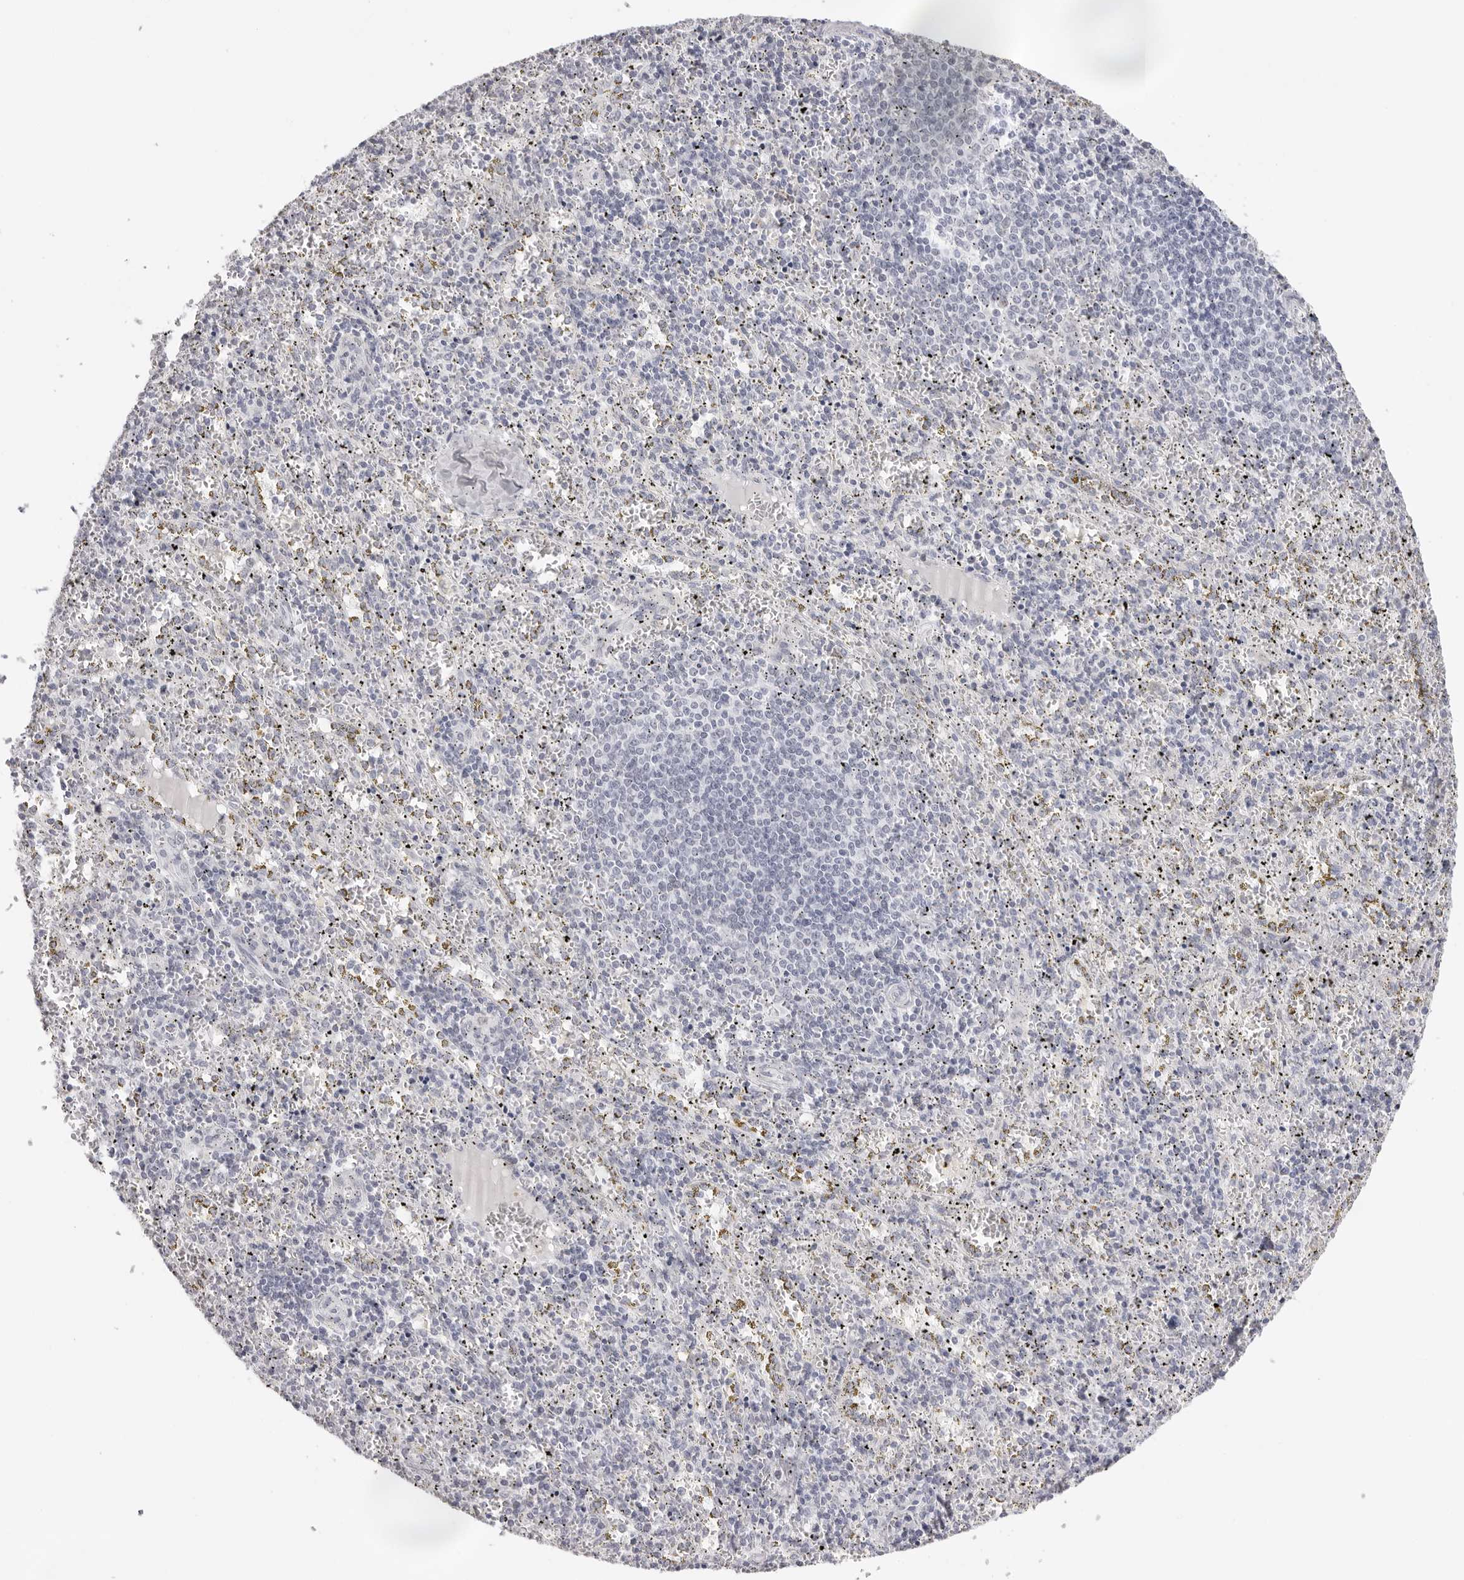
{"staining": {"intensity": "negative", "quantity": "none", "location": "none"}, "tissue": "spleen", "cell_type": "Cells in red pulp", "image_type": "normal", "snomed": [{"axis": "morphology", "description": "Normal tissue, NOS"}, {"axis": "topography", "description": "Spleen"}], "caption": "Immunohistochemical staining of benign spleen displays no significant positivity in cells in red pulp. (DAB (3,3'-diaminobenzidine) IHC with hematoxylin counter stain).", "gene": "KLK12", "patient": {"sex": "male", "age": 11}}